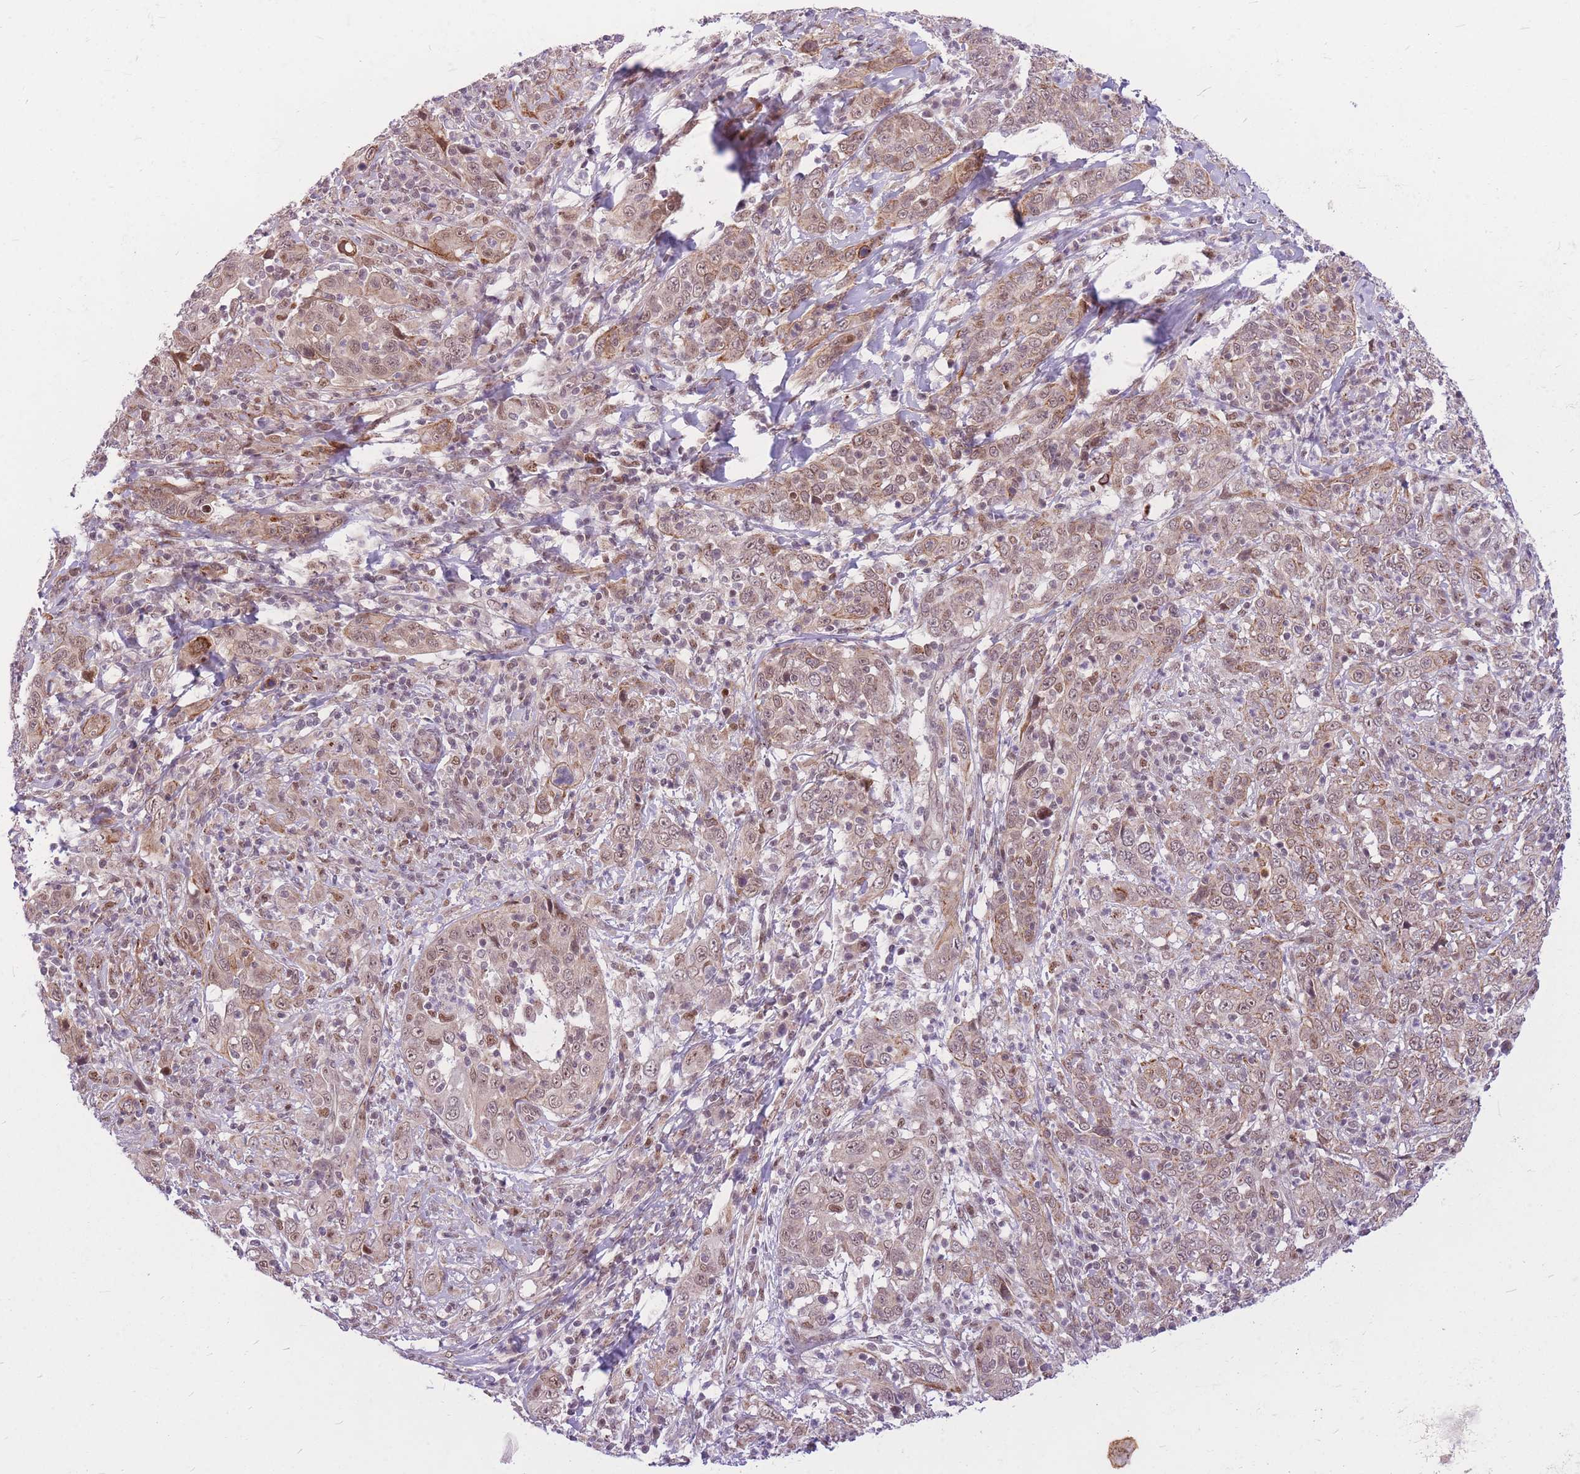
{"staining": {"intensity": "weak", "quantity": ">75%", "location": "cytoplasmic/membranous,nuclear"}, "tissue": "cervical cancer", "cell_type": "Tumor cells", "image_type": "cancer", "snomed": [{"axis": "morphology", "description": "Squamous cell carcinoma, NOS"}, {"axis": "topography", "description": "Cervix"}], "caption": "Cervical cancer stained for a protein (brown) shows weak cytoplasmic/membranous and nuclear positive expression in approximately >75% of tumor cells.", "gene": "ERCC2", "patient": {"sex": "female", "age": 46}}